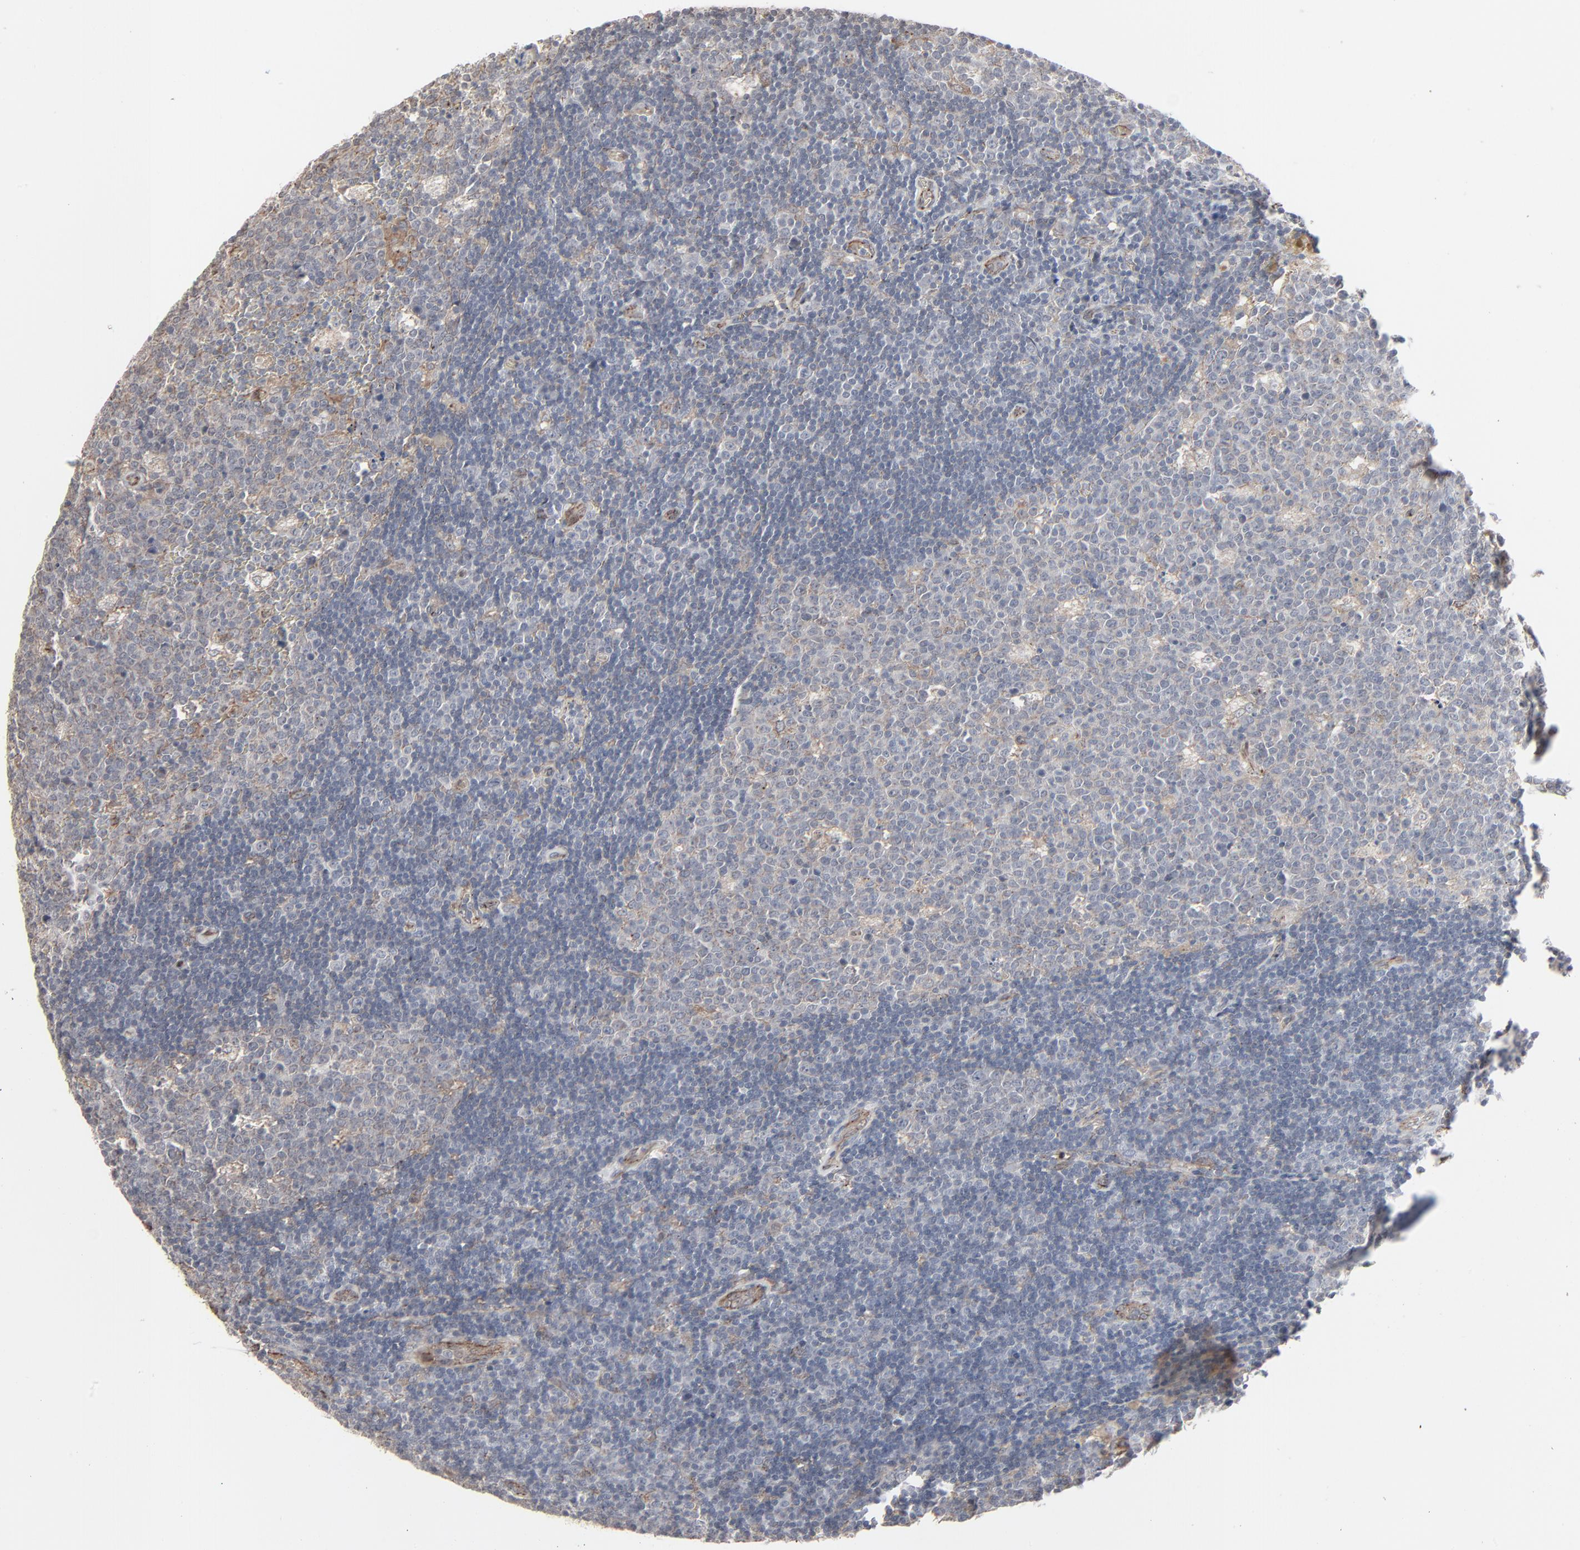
{"staining": {"intensity": "weak", "quantity": ">75%", "location": "cytoplasmic/membranous"}, "tissue": "lymph node", "cell_type": "Germinal center cells", "image_type": "normal", "snomed": [{"axis": "morphology", "description": "Normal tissue, NOS"}, {"axis": "topography", "description": "Lymph node"}, {"axis": "topography", "description": "Salivary gland"}], "caption": "IHC histopathology image of normal lymph node: lymph node stained using immunohistochemistry (IHC) reveals low levels of weak protein expression localized specifically in the cytoplasmic/membranous of germinal center cells, appearing as a cytoplasmic/membranous brown color.", "gene": "CTNND1", "patient": {"sex": "male", "age": 8}}